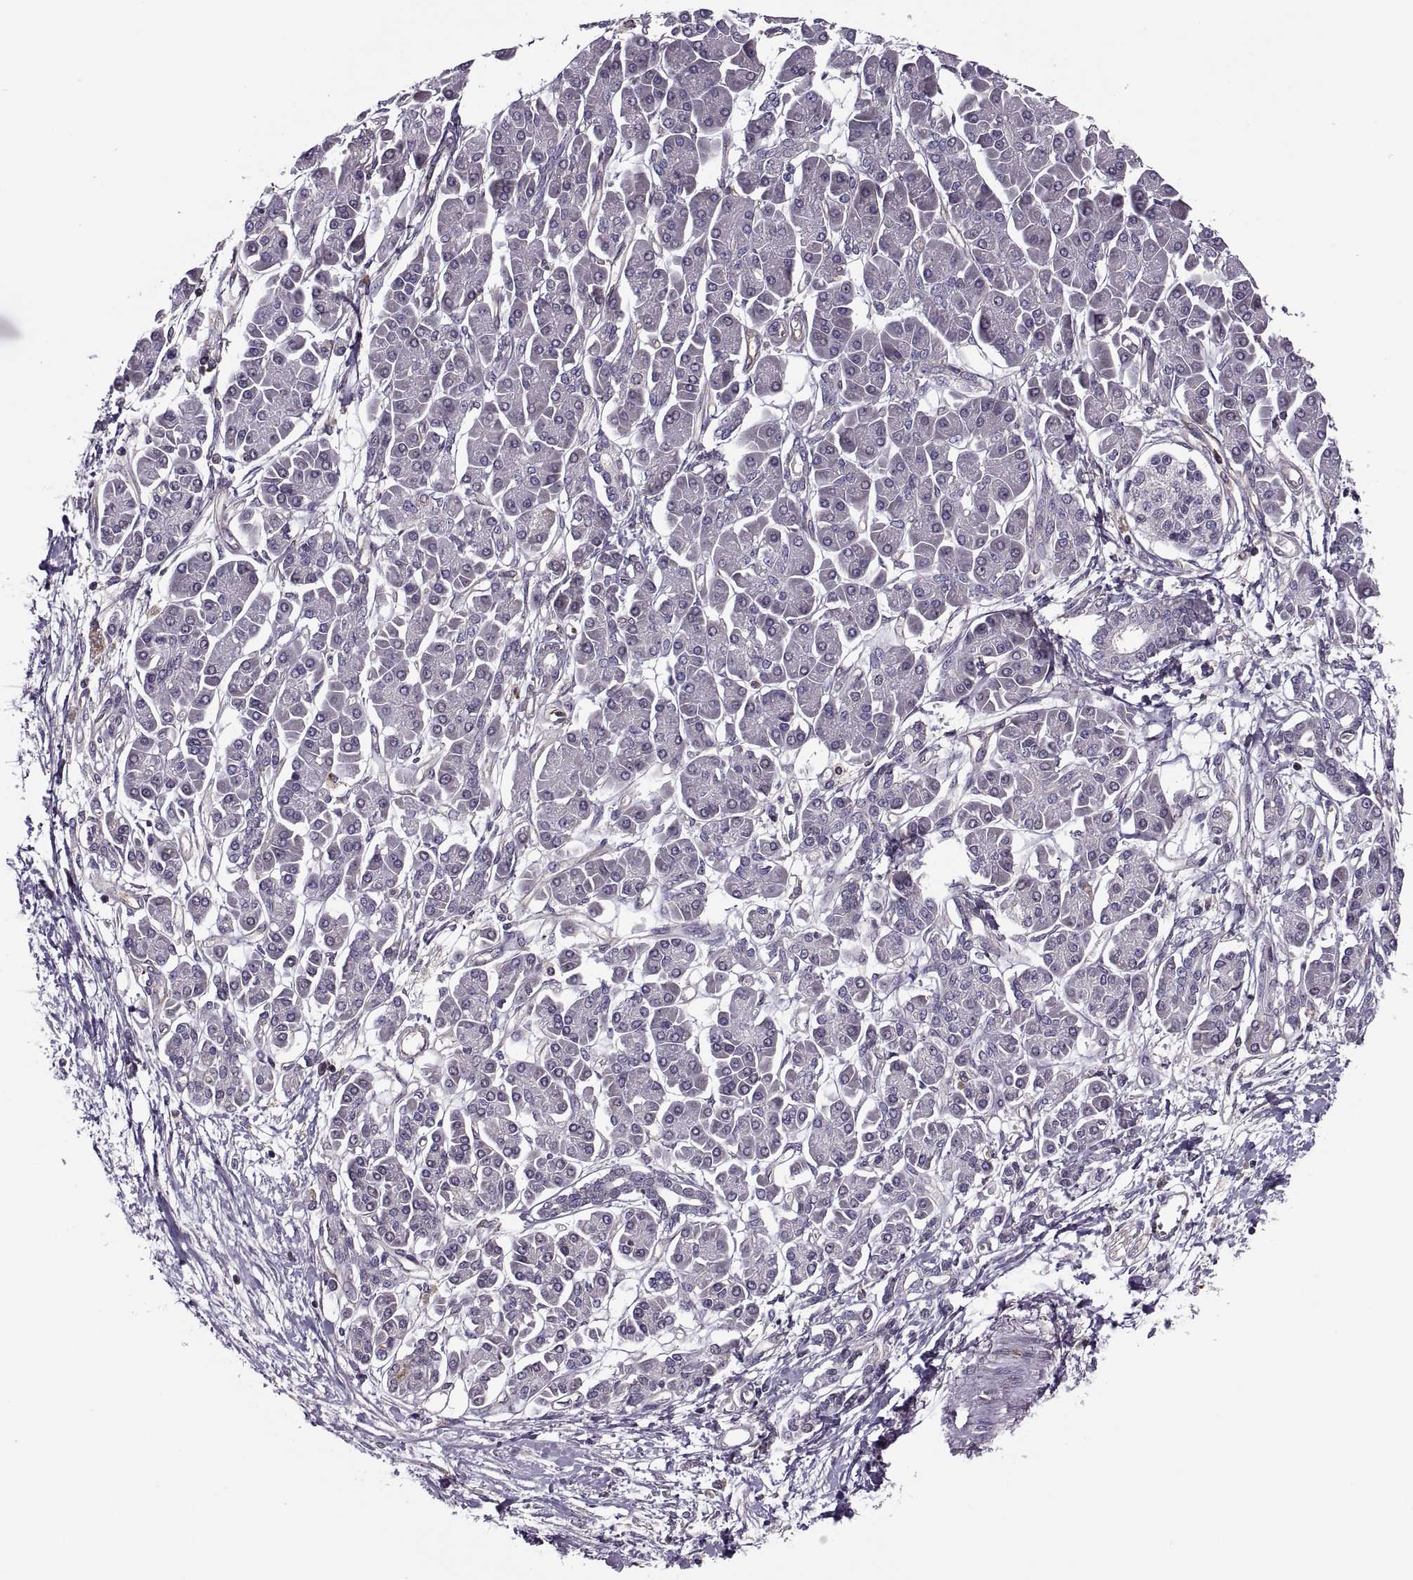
{"staining": {"intensity": "negative", "quantity": "none", "location": "none"}, "tissue": "pancreatic cancer", "cell_type": "Tumor cells", "image_type": "cancer", "snomed": [{"axis": "morphology", "description": "Adenocarcinoma, NOS"}, {"axis": "topography", "description": "Pancreas"}], "caption": "Immunohistochemistry of human pancreatic cancer displays no staining in tumor cells.", "gene": "SLC2A3", "patient": {"sex": "female", "age": 77}}